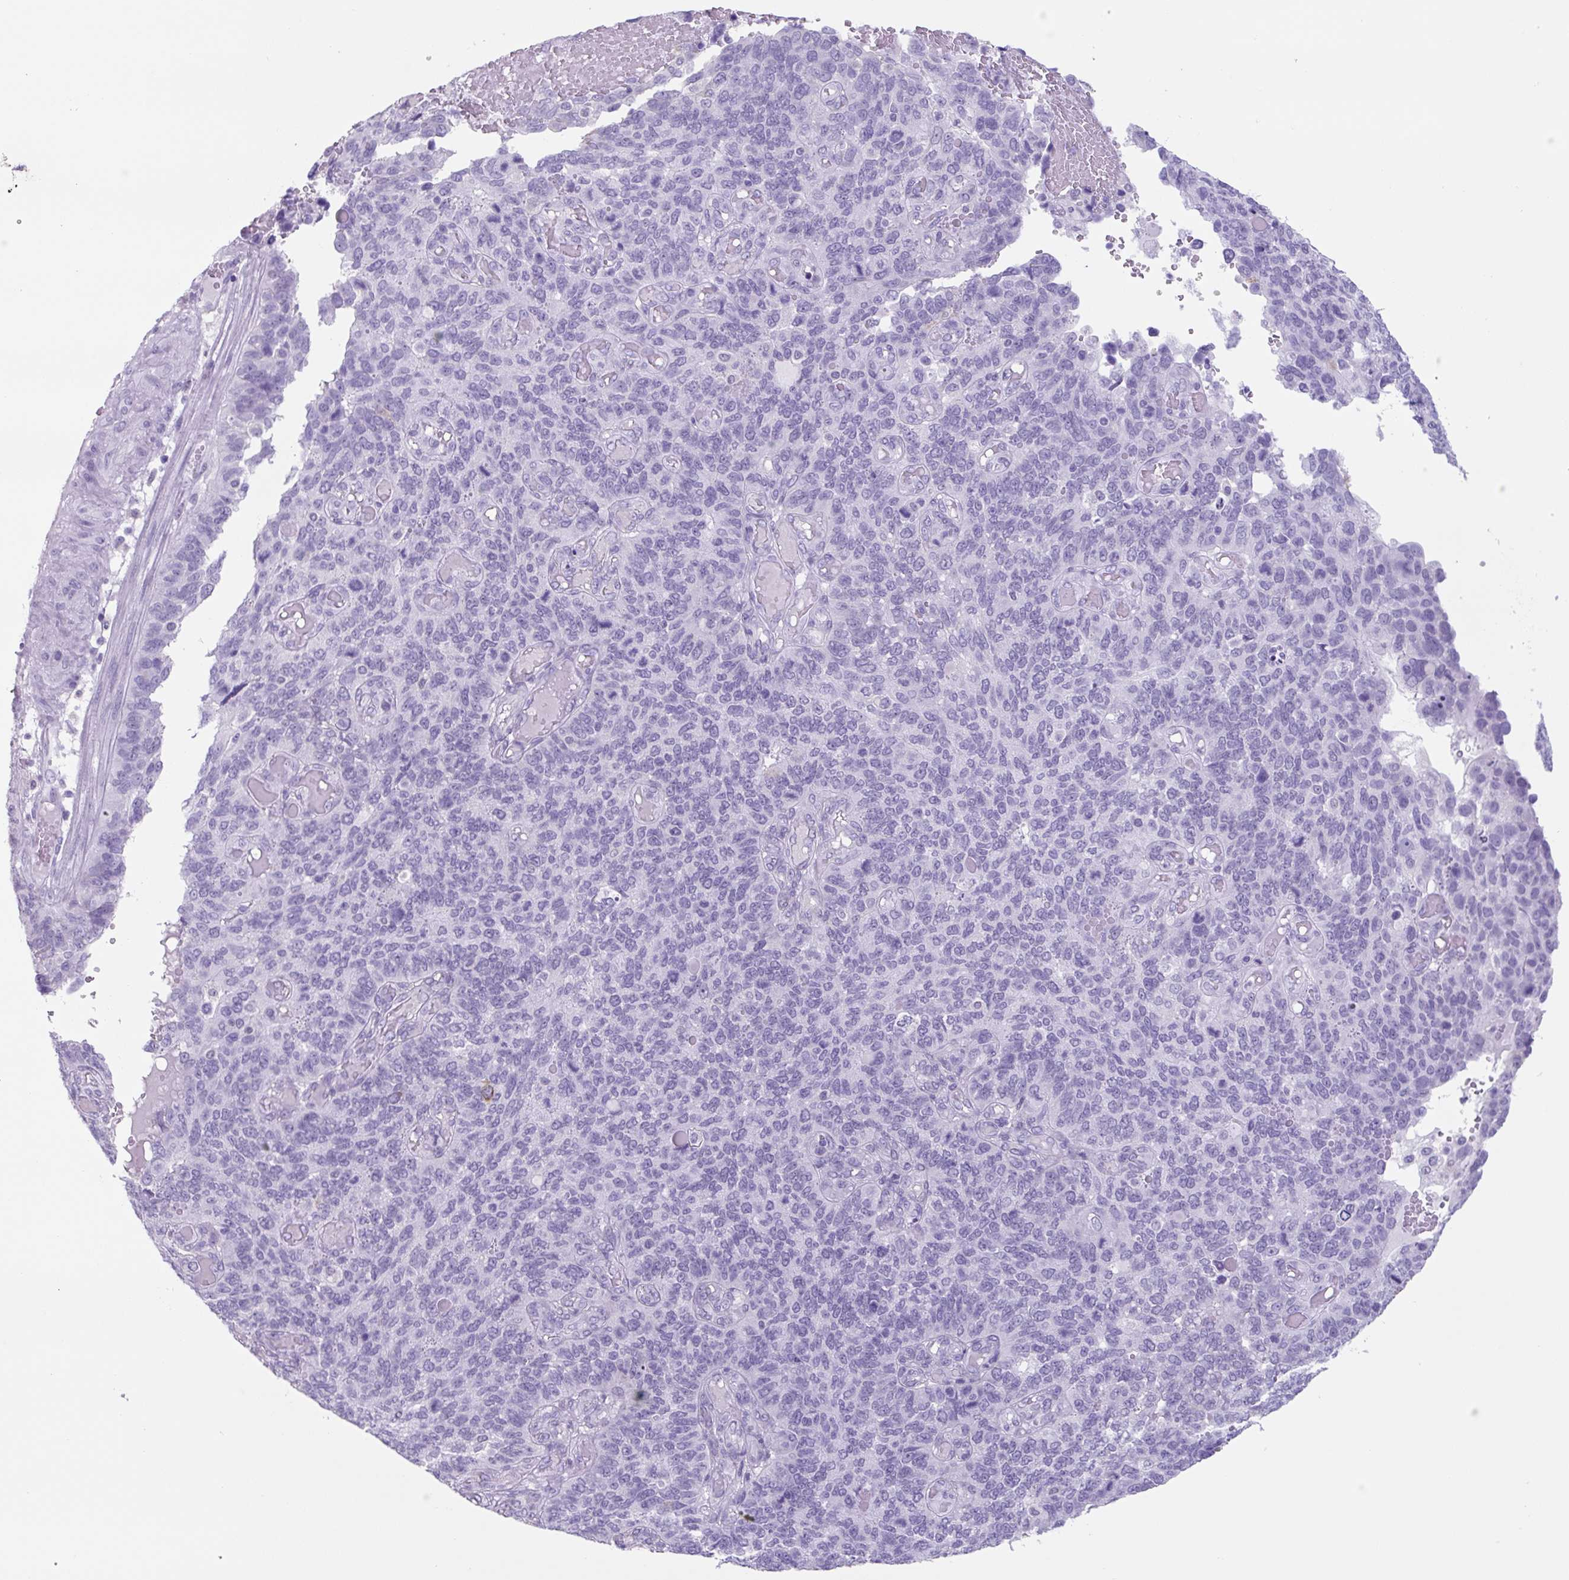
{"staining": {"intensity": "negative", "quantity": "none", "location": "none"}, "tissue": "endometrial cancer", "cell_type": "Tumor cells", "image_type": "cancer", "snomed": [{"axis": "morphology", "description": "Adenocarcinoma, NOS"}, {"axis": "topography", "description": "Endometrium"}], "caption": "Immunohistochemistry histopathology image of endometrial cancer (adenocarcinoma) stained for a protein (brown), which displays no staining in tumor cells.", "gene": "TNFRSF8", "patient": {"sex": "female", "age": 66}}